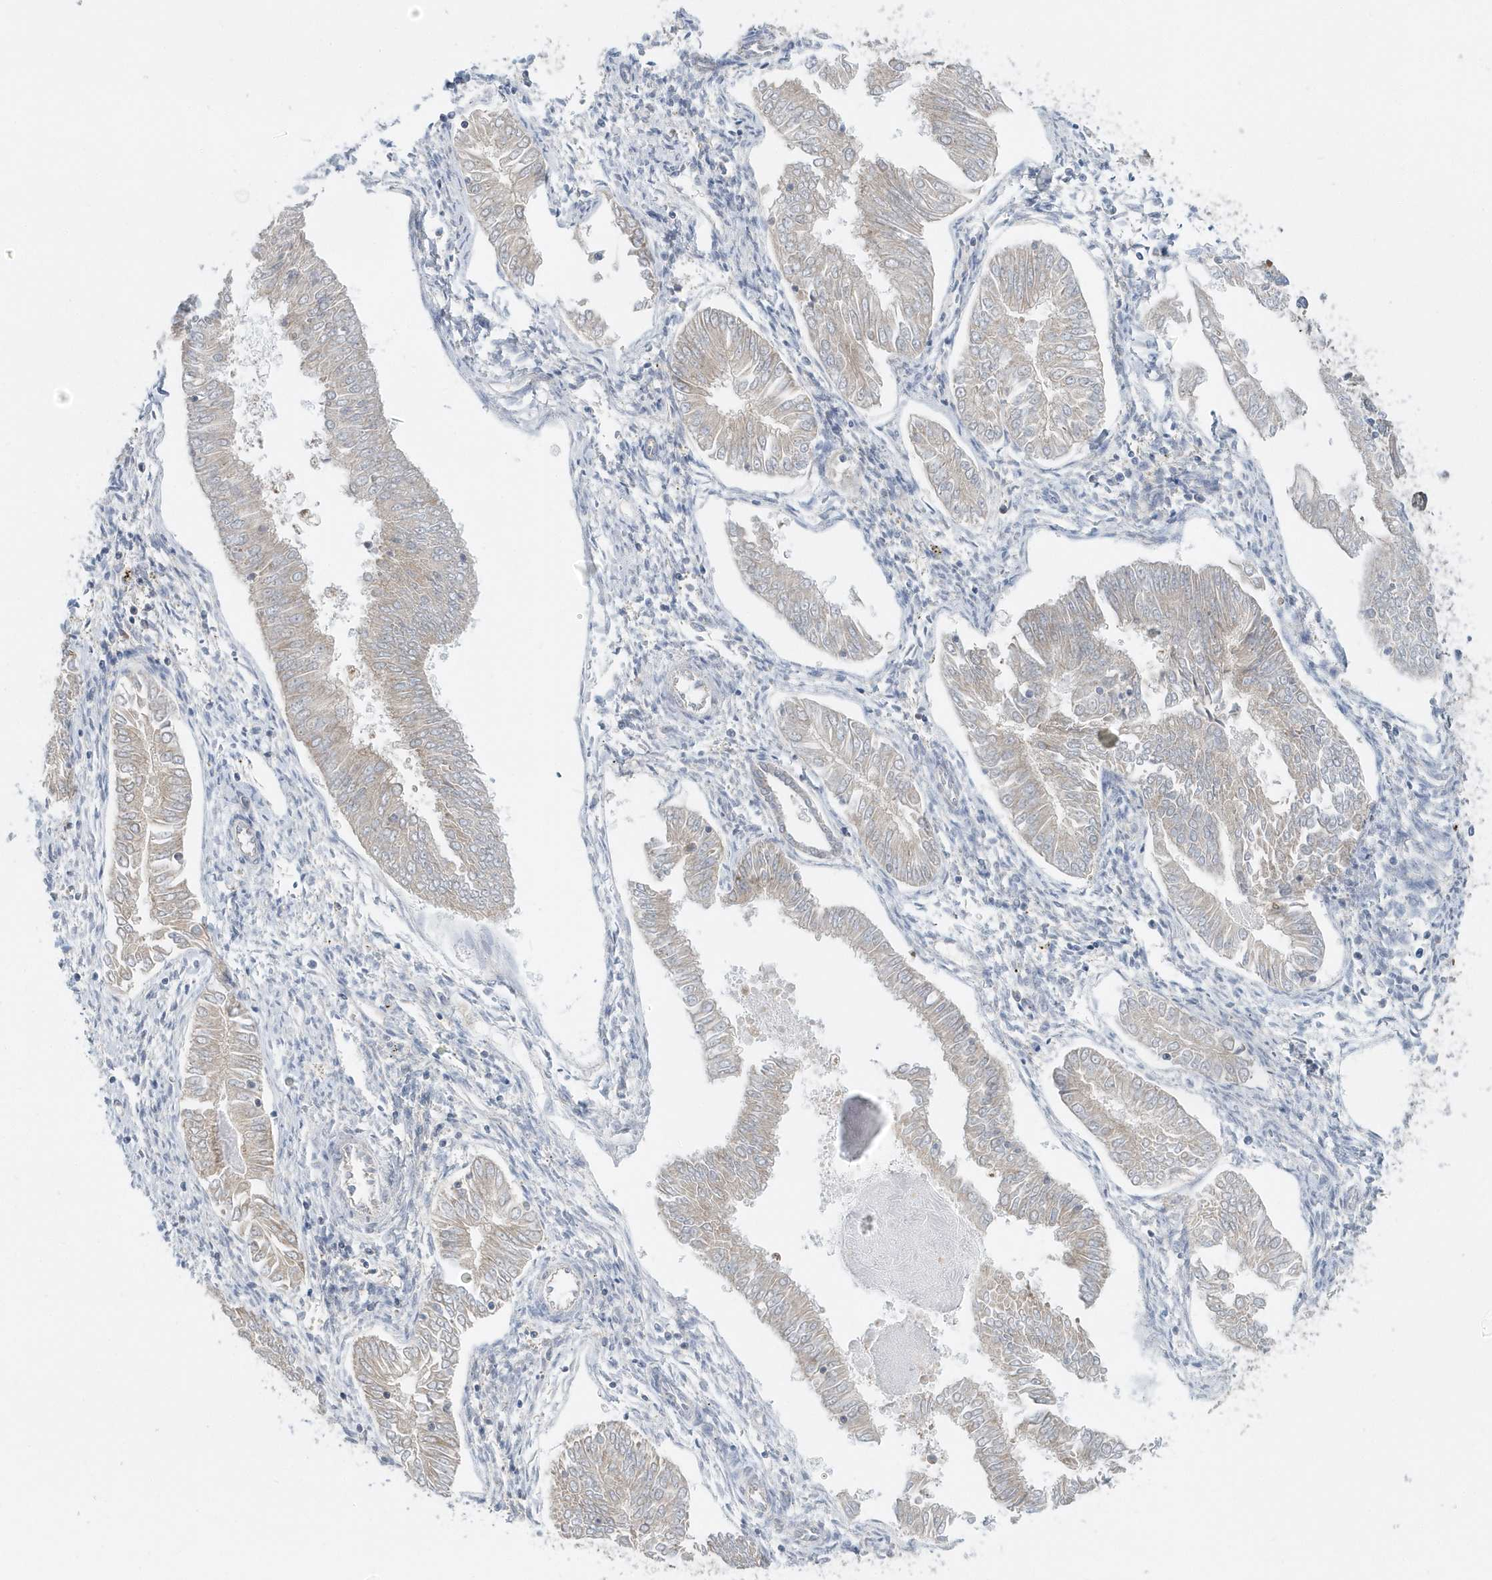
{"staining": {"intensity": "weak", "quantity": "<25%", "location": "cytoplasmic/membranous"}, "tissue": "endometrial cancer", "cell_type": "Tumor cells", "image_type": "cancer", "snomed": [{"axis": "morphology", "description": "Adenocarcinoma, NOS"}, {"axis": "topography", "description": "Endometrium"}], "caption": "IHC histopathology image of endometrial cancer (adenocarcinoma) stained for a protein (brown), which demonstrates no staining in tumor cells.", "gene": "EIF3C", "patient": {"sex": "female", "age": 53}}